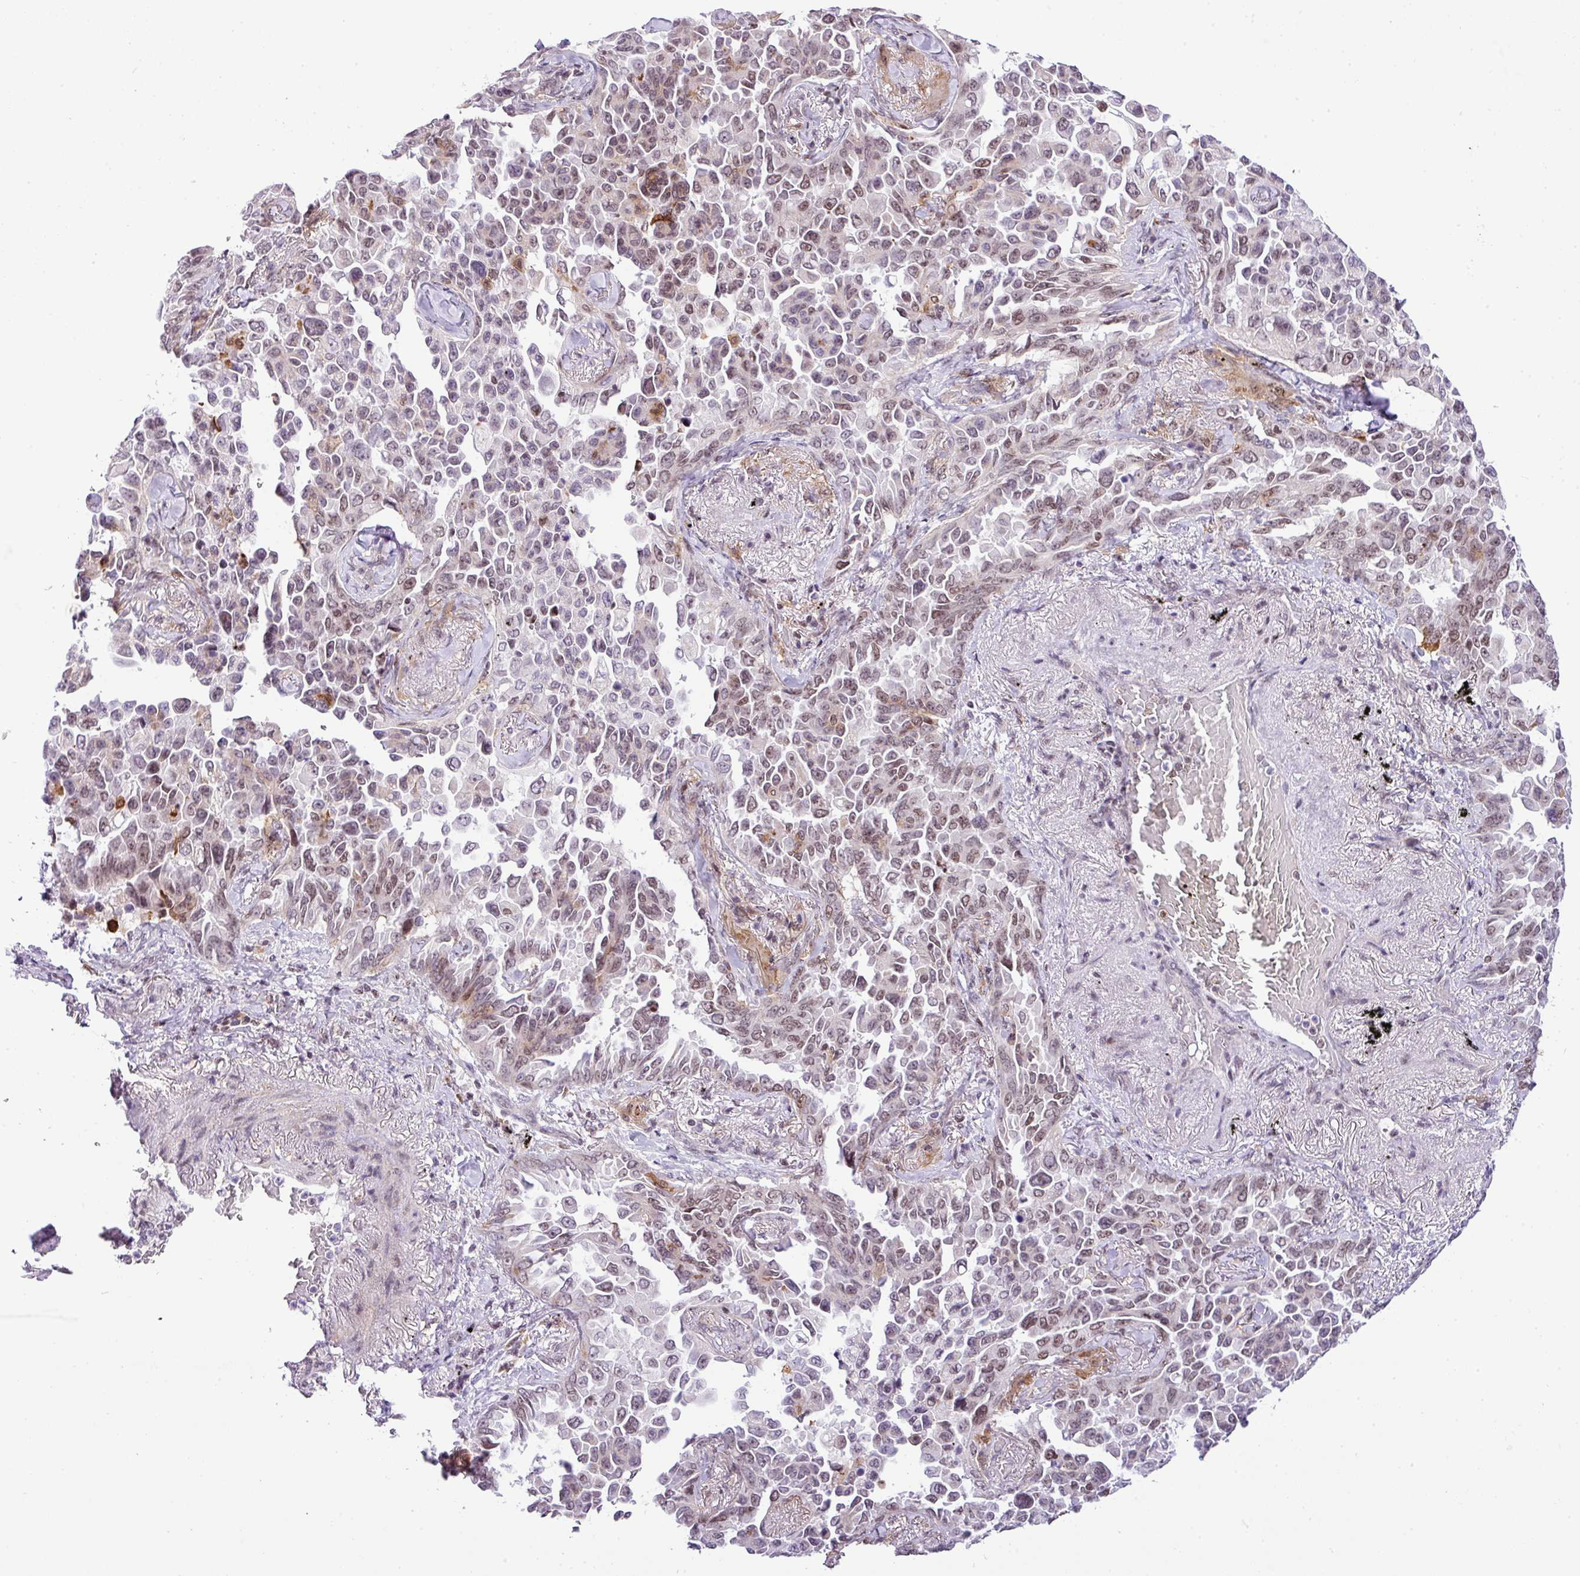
{"staining": {"intensity": "weak", "quantity": "25%-75%", "location": "nuclear"}, "tissue": "lung cancer", "cell_type": "Tumor cells", "image_type": "cancer", "snomed": [{"axis": "morphology", "description": "Adenocarcinoma, NOS"}, {"axis": "topography", "description": "Lung"}], "caption": "The micrograph demonstrates immunohistochemical staining of lung adenocarcinoma. There is weak nuclear staining is appreciated in approximately 25%-75% of tumor cells. (IHC, brightfield microscopy, high magnification).", "gene": "CCDC137", "patient": {"sex": "female", "age": 67}}